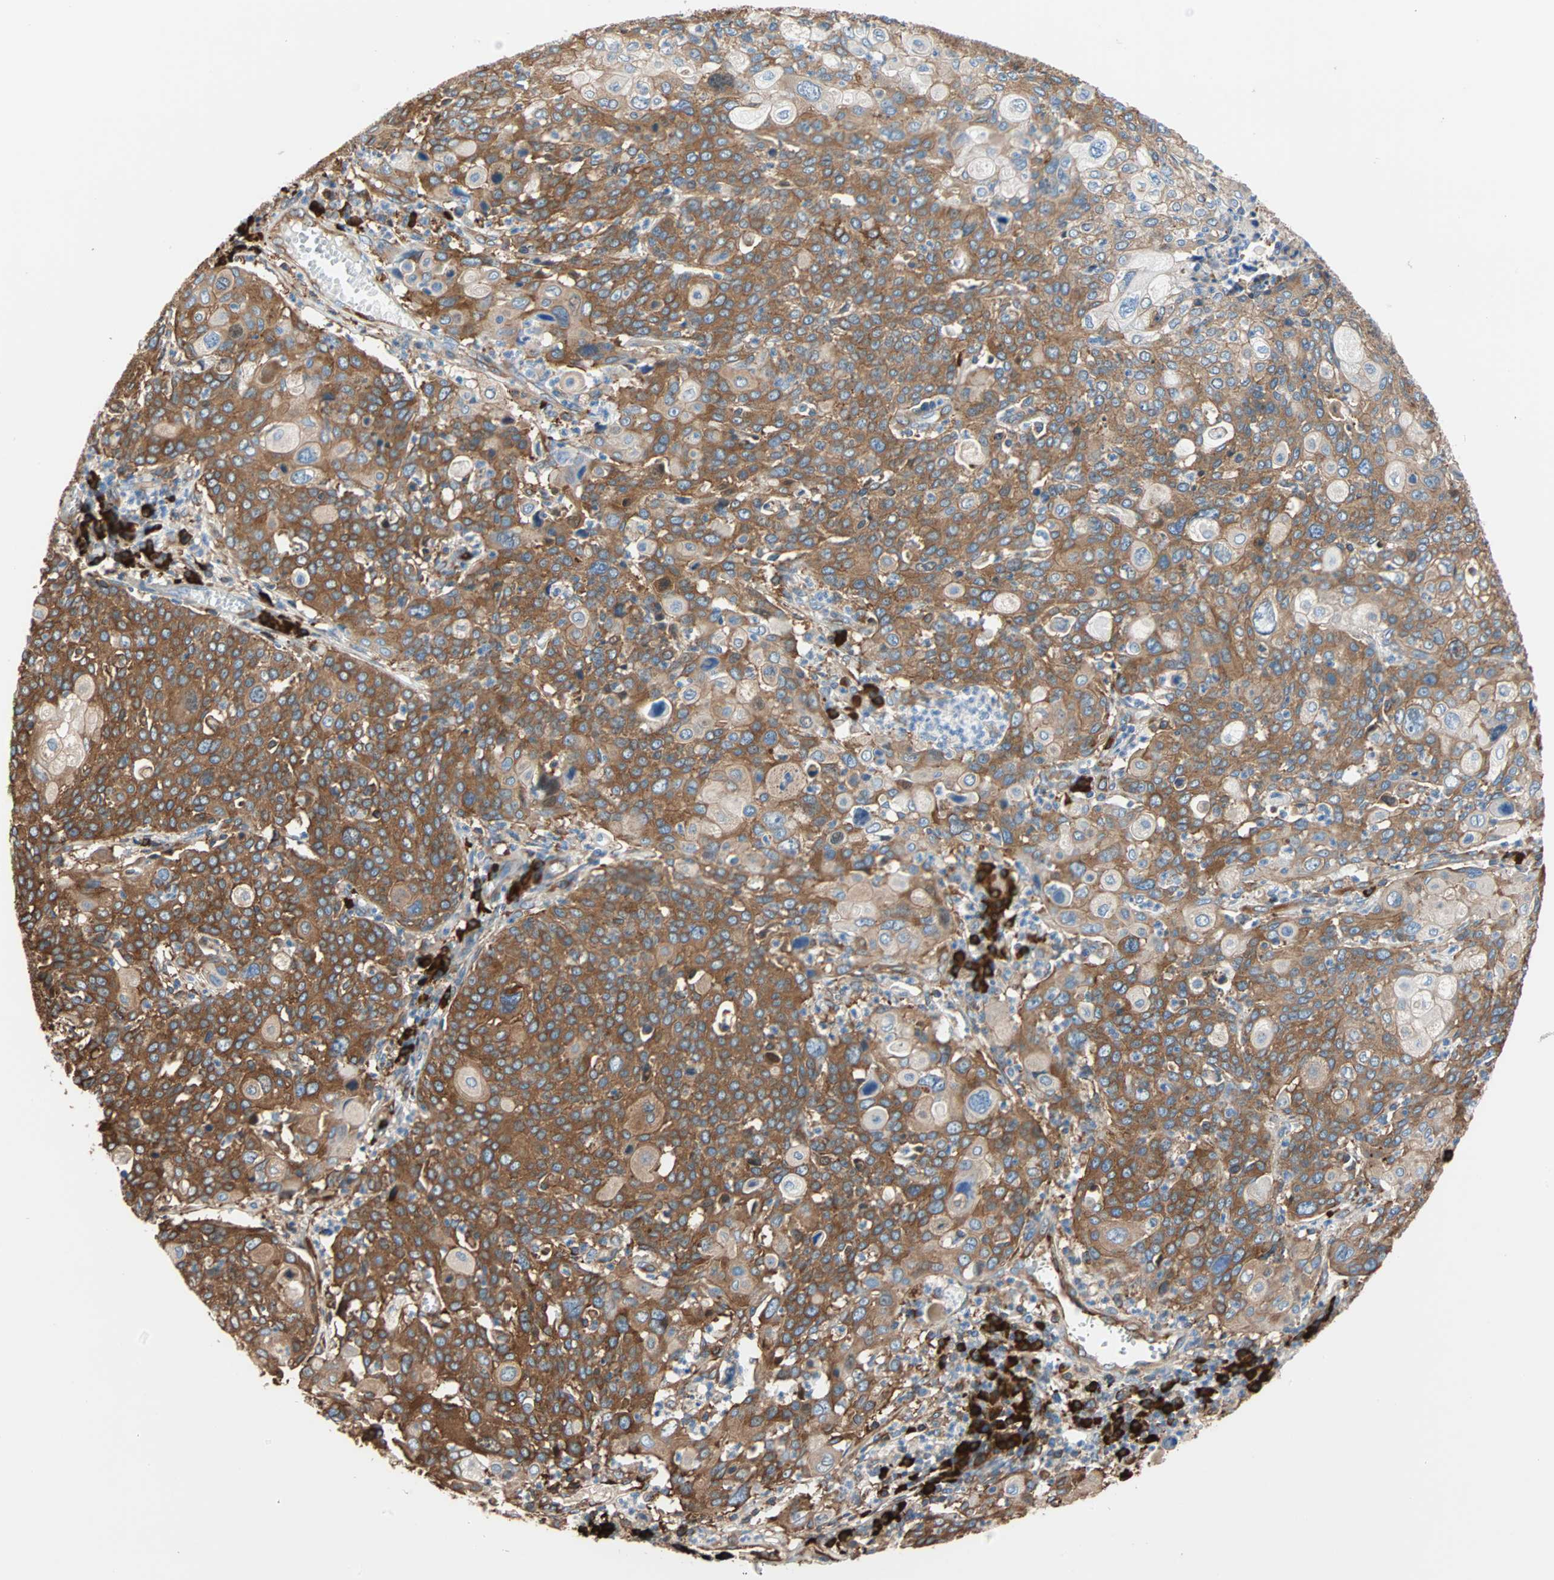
{"staining": {"intensity": "strong", "quantity": ">75%", "location": "cytoplasmic/membranous"}, "tissue": "cervical cancer", "cell_type": "Tumor cells", "image_type": "cancer", "snomed": [{"axis": "morphology", "description": "Squamous cell carcinoma, NOS"}, {"axis": "topography", "description": "Cervix"}], "caption": "About >75% of tumor cells in human squamous cell carcinoma (cervical) show strong cytoplasmic/membranous protein expression as visualized by brown immunohistochemical staining.", "gene": "EEF2", "patient": {"sex": "female", "age": 40}}